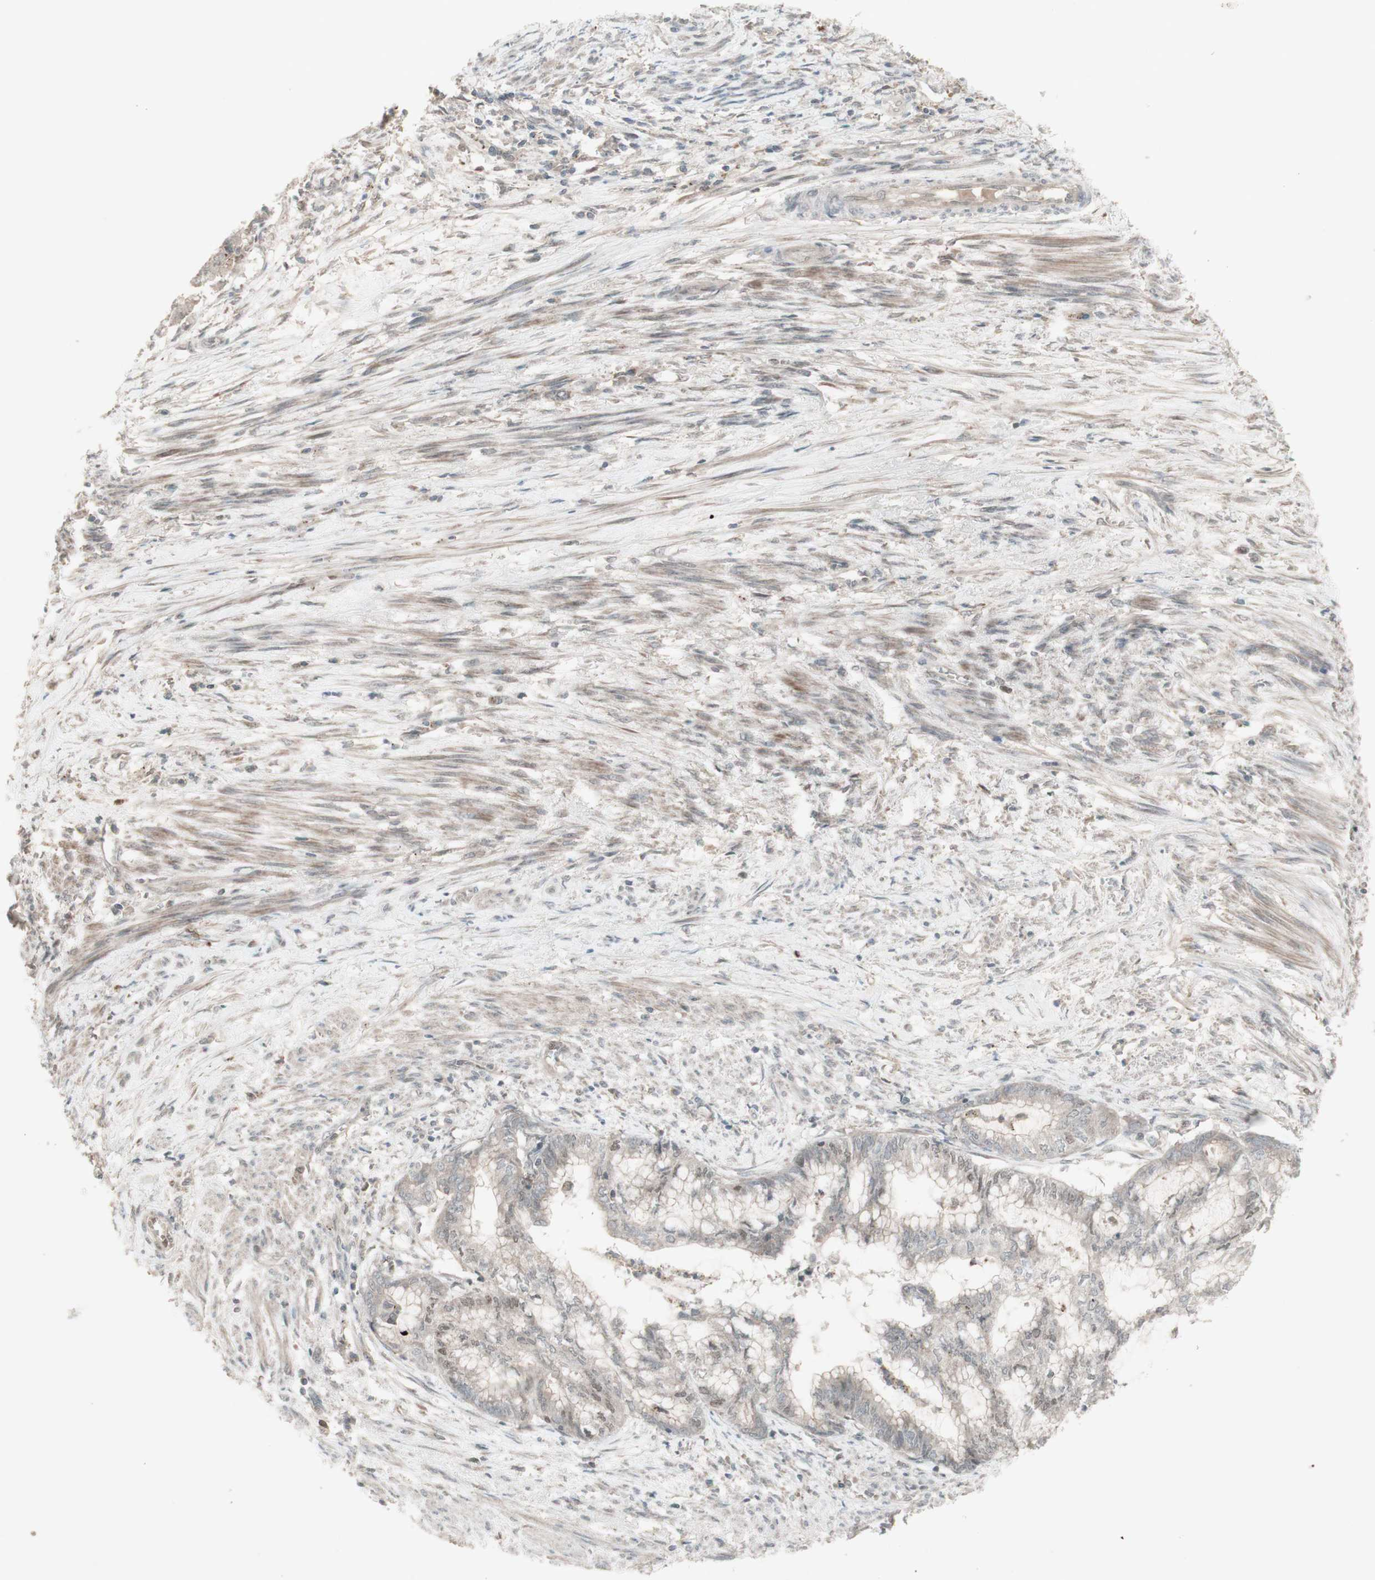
{"staining": {"intensity": "weak", "quantity": "25%-75%", "location": "nuclear"}, "tissue": "endometrial cancer", "cell_type": "Tumor cells", "image_type": "cancer", "snomed": [{"axis": "morphology", "description": "Necrosis, NOS"}, {"axis": "morphology", "description": "Adenocarcinoma, NOS"}, {"axis": "topography", "description": "Endometrium"}], "caption": "Weak nuclear protein positivity is present in approximately 25%-75% of tumor cells in endometrial adenocarcinoma.", "gene": "MSH6", "patient": {"sex": "female", "age": 79}}